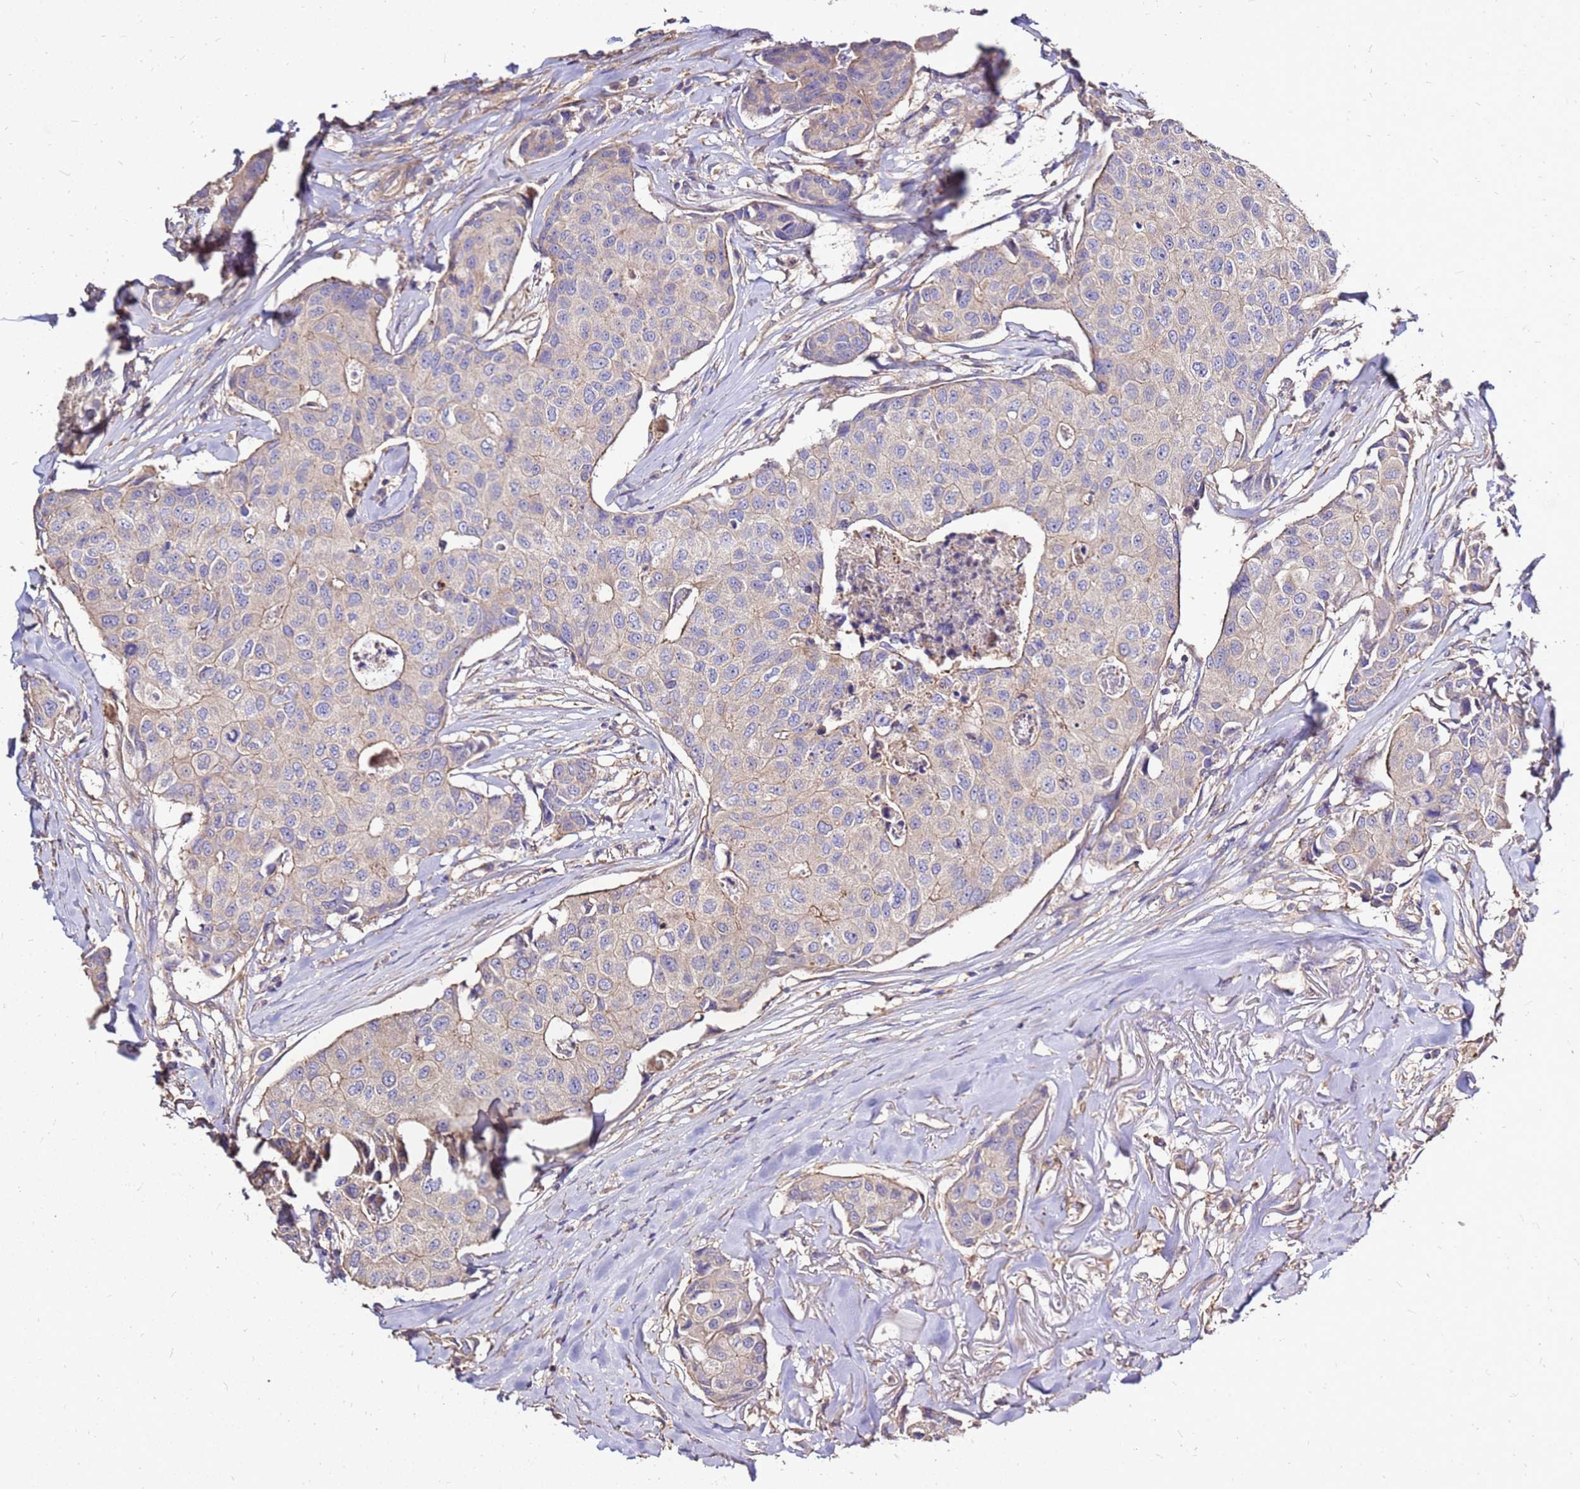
{"staining": {"intensity": "weak", "quantity": "<25%", "location": "cytoplasmic/membranous"}, "tissue": "breast cancer", "cell_type": "Tumor cells", "image_type": "cancer", "snomed": [{"axis": "morphology", "description": "Duct carcinoma"}, {"axis": "topography", "description": "Breast"}], "caption": "Immunohistochemical staining of human breast cancer (intraductal carcinoma) shows no significant expression in tumor cells.", "gene": "EXD3", "patient": {"sex": "female", "age": 80}}